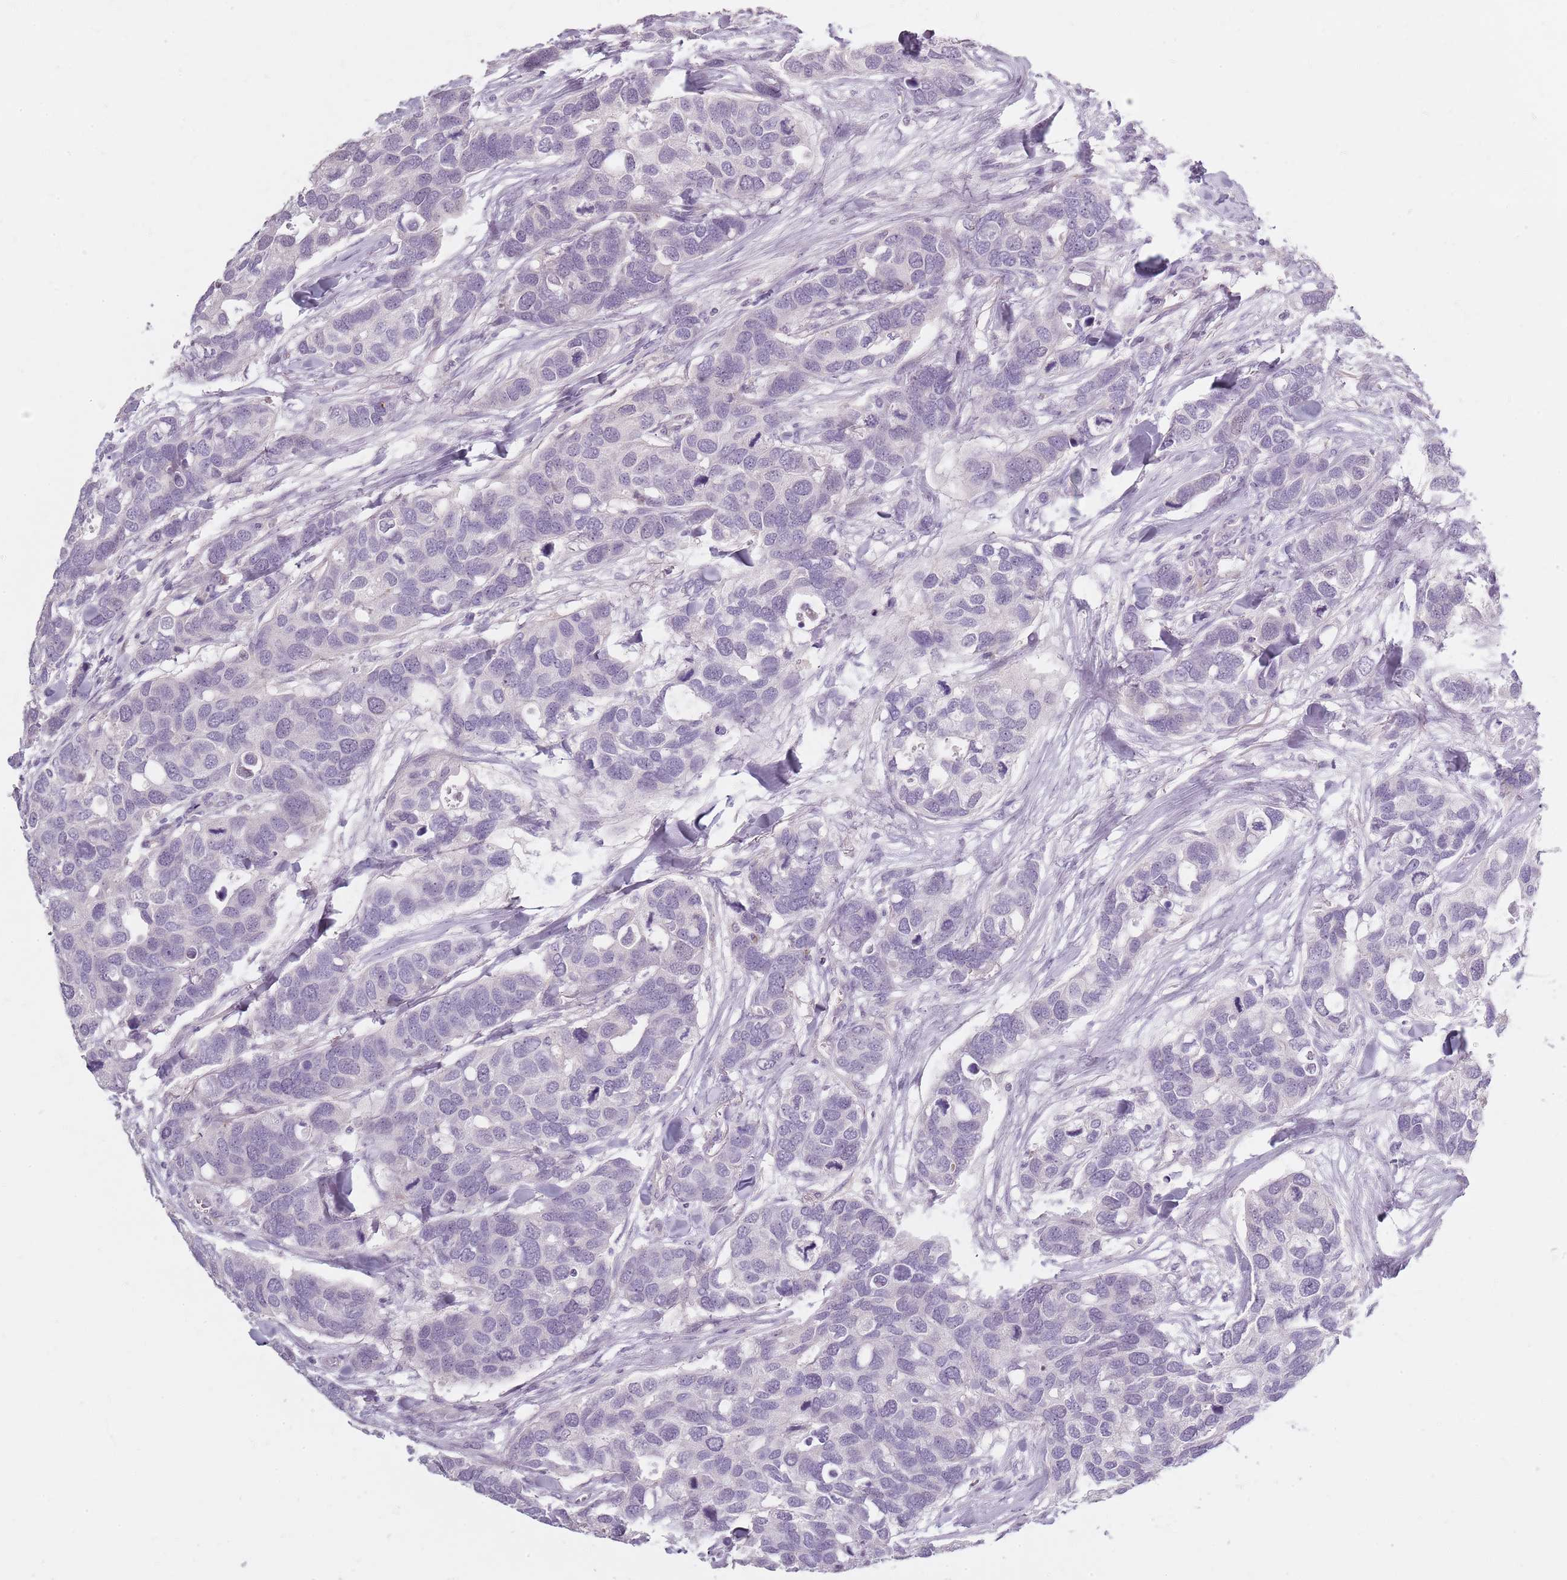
{"staining": {"intensity": "negative", "quantity": "none", "location": "none"}, "tissue": "breast cancer", "cell_type": "Tumor cells", "image_type": "cancer", "snomed": [{"axis": "morphology", "description": "Duct carcinoma"}, {"axis": "topography", "description": "Breast"}], "caption": "High magnification brightfield microscopy of invasive ductal carcinoma (breast) stained with DAB (brown) and counterstained with hematoxylin (blue): tumor cells show no significant positivity. (DAB (3,3'-diaminobenzidine) immunohistochemistry (IHC) with hematoxylin counter stain).", "gene": "SYNGR3", "patient": {"sex": "female", "age": 83}}